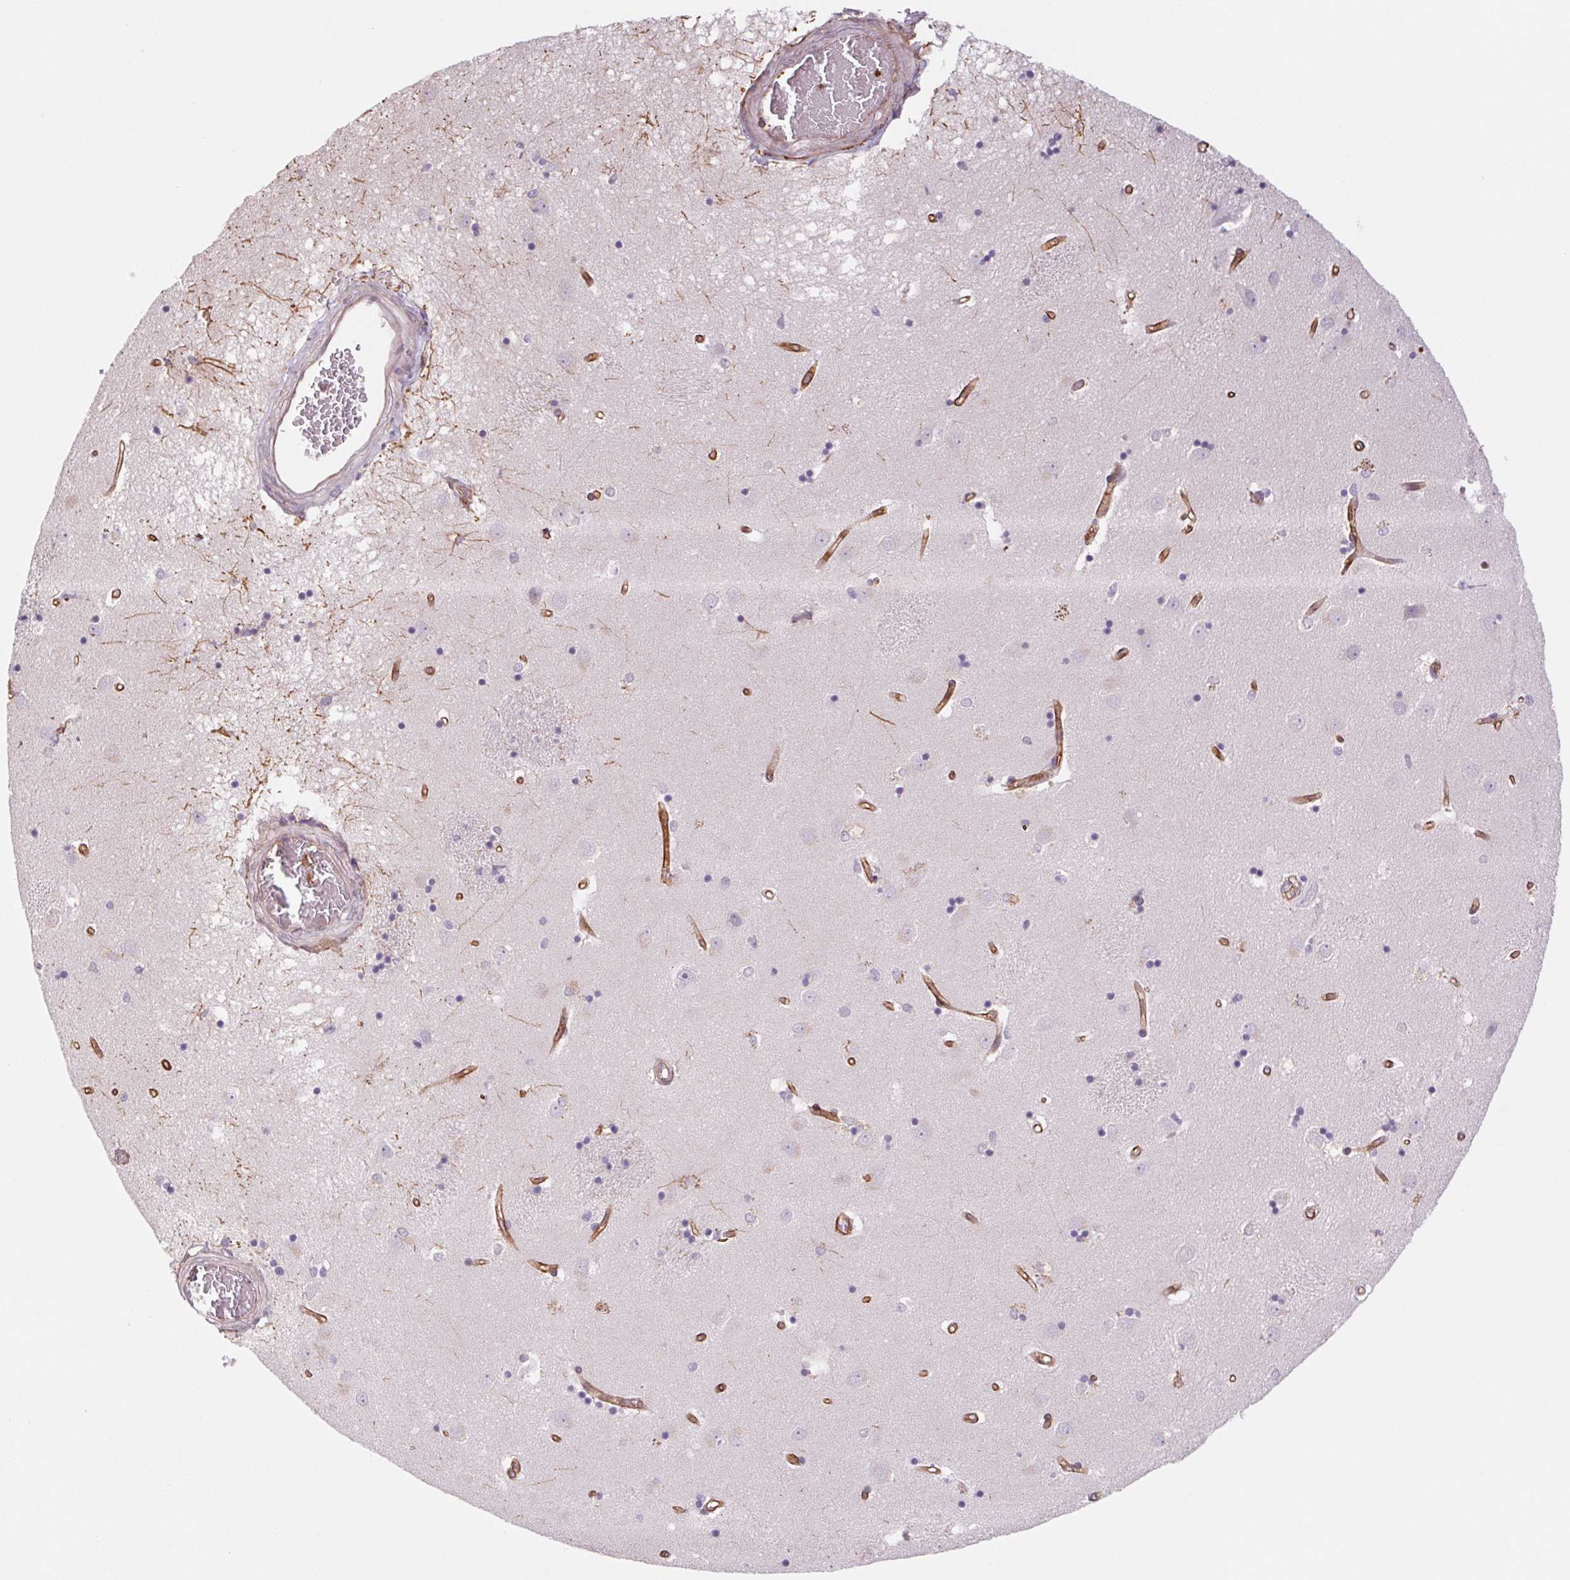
{"staining": {"intensity": "negative", "quantity": "none", "location": "none"}, "tissue": "caudate", "cell_type": "Glial cells", "image_type": "normal", "snomed": [{"axis": "morphology", "description": "Normal tissue, NOS"}, {"axis": "topography", "description": "Lateral ventricle wall"}], "caption": "Immunohistochemical staining of normal caudate reveals no significant positivity in glial cells.", "gene": "MS4A13", "patient": {"sex": "male", "age": 54}}